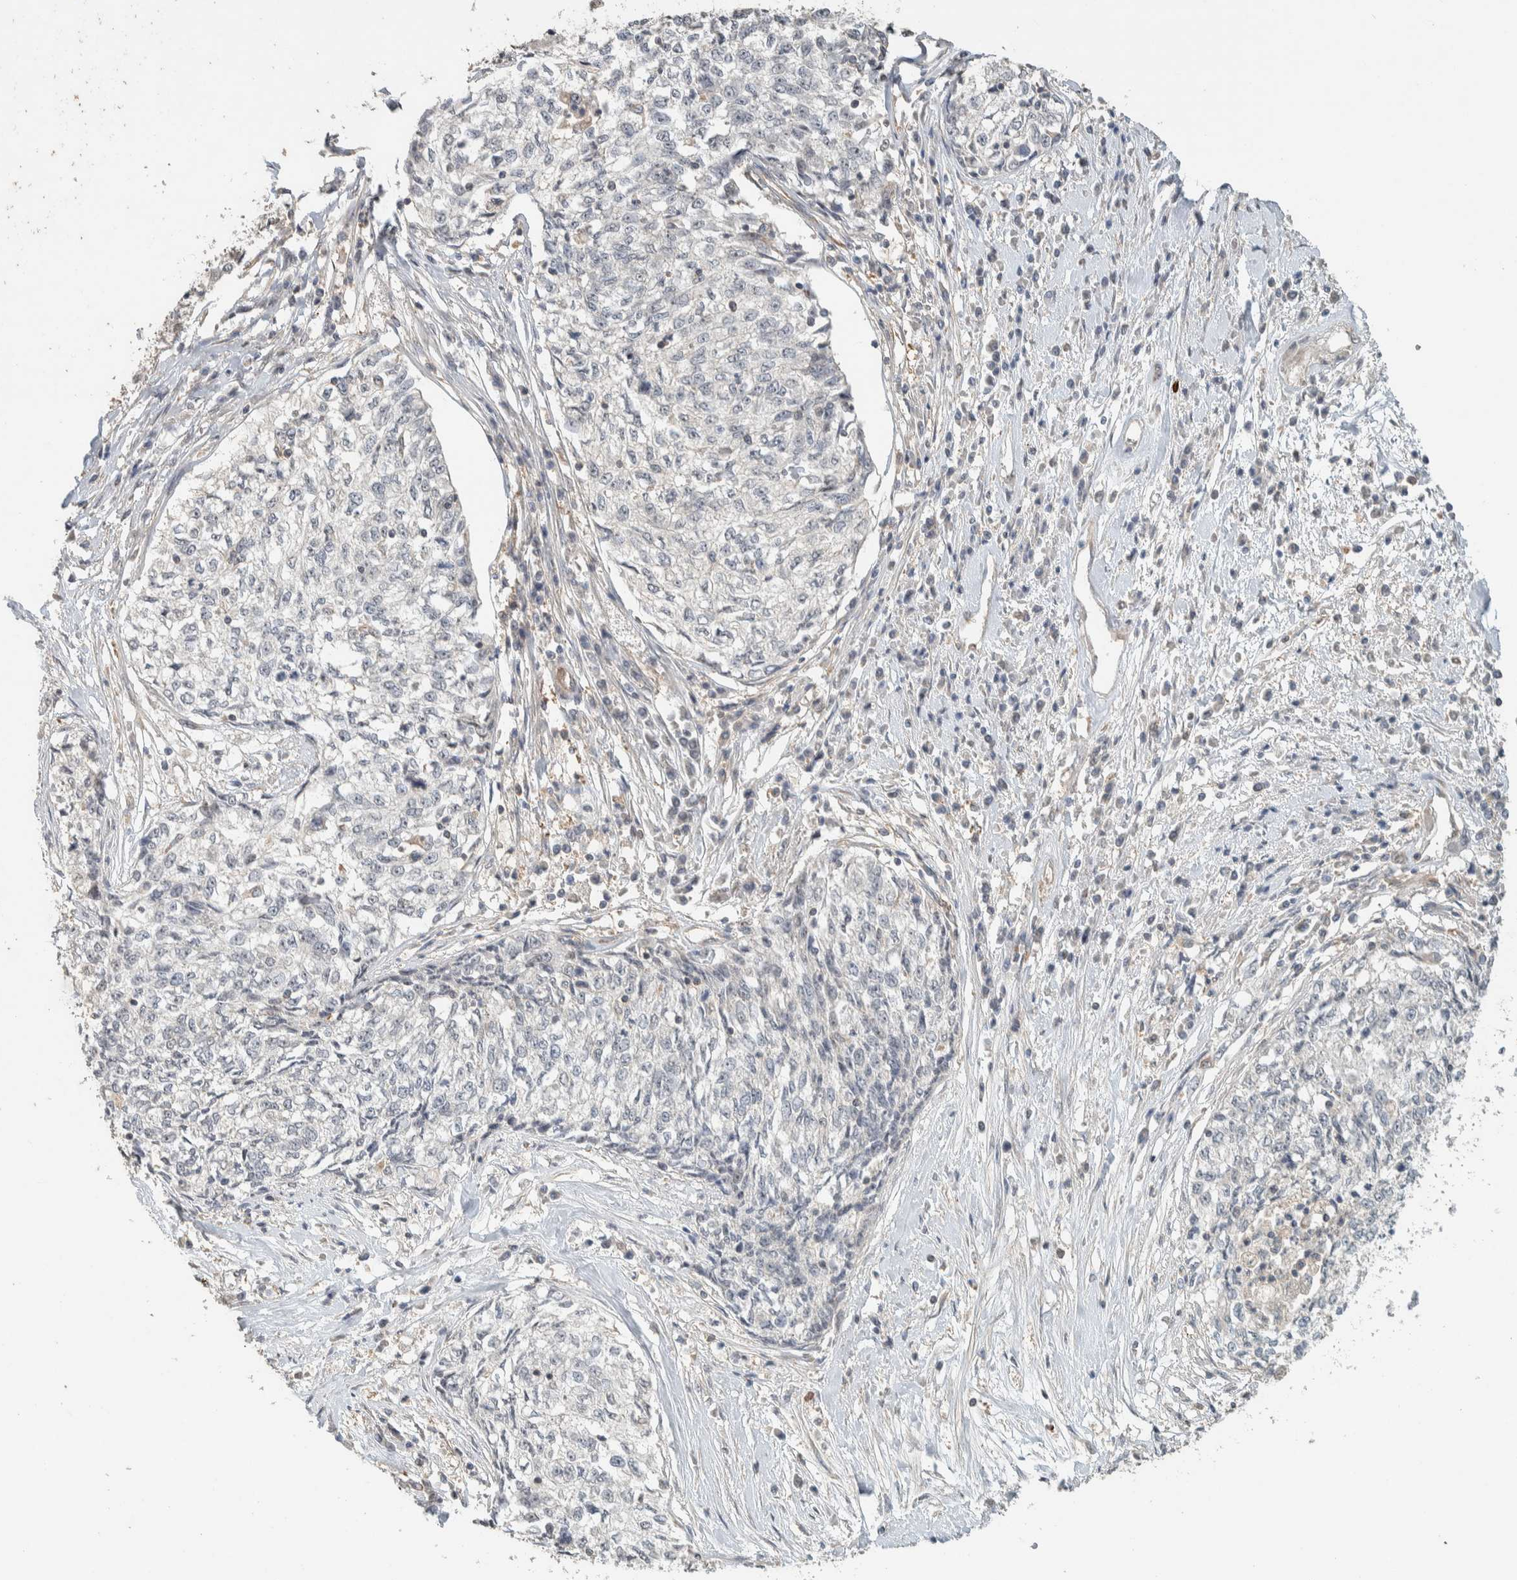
{"staining": {"intensity": "negative", "quantity": "none", "location": "none"}, "tissue": "cervical cancer", "cell_type": "Tumor cells", "image_type": "cancer", "snomed": [{"axis": "morphology", "description": "Squamous cell carcinoma, NOS"}, {"axis": "topography", "description": "Cervix"}], "caption": "Tumor cells show no significant protein staining in cervical cancer (squamous cell carcinoma).", "gene": "PDE7B", "patient": {"sex": "female", "age": 57}}